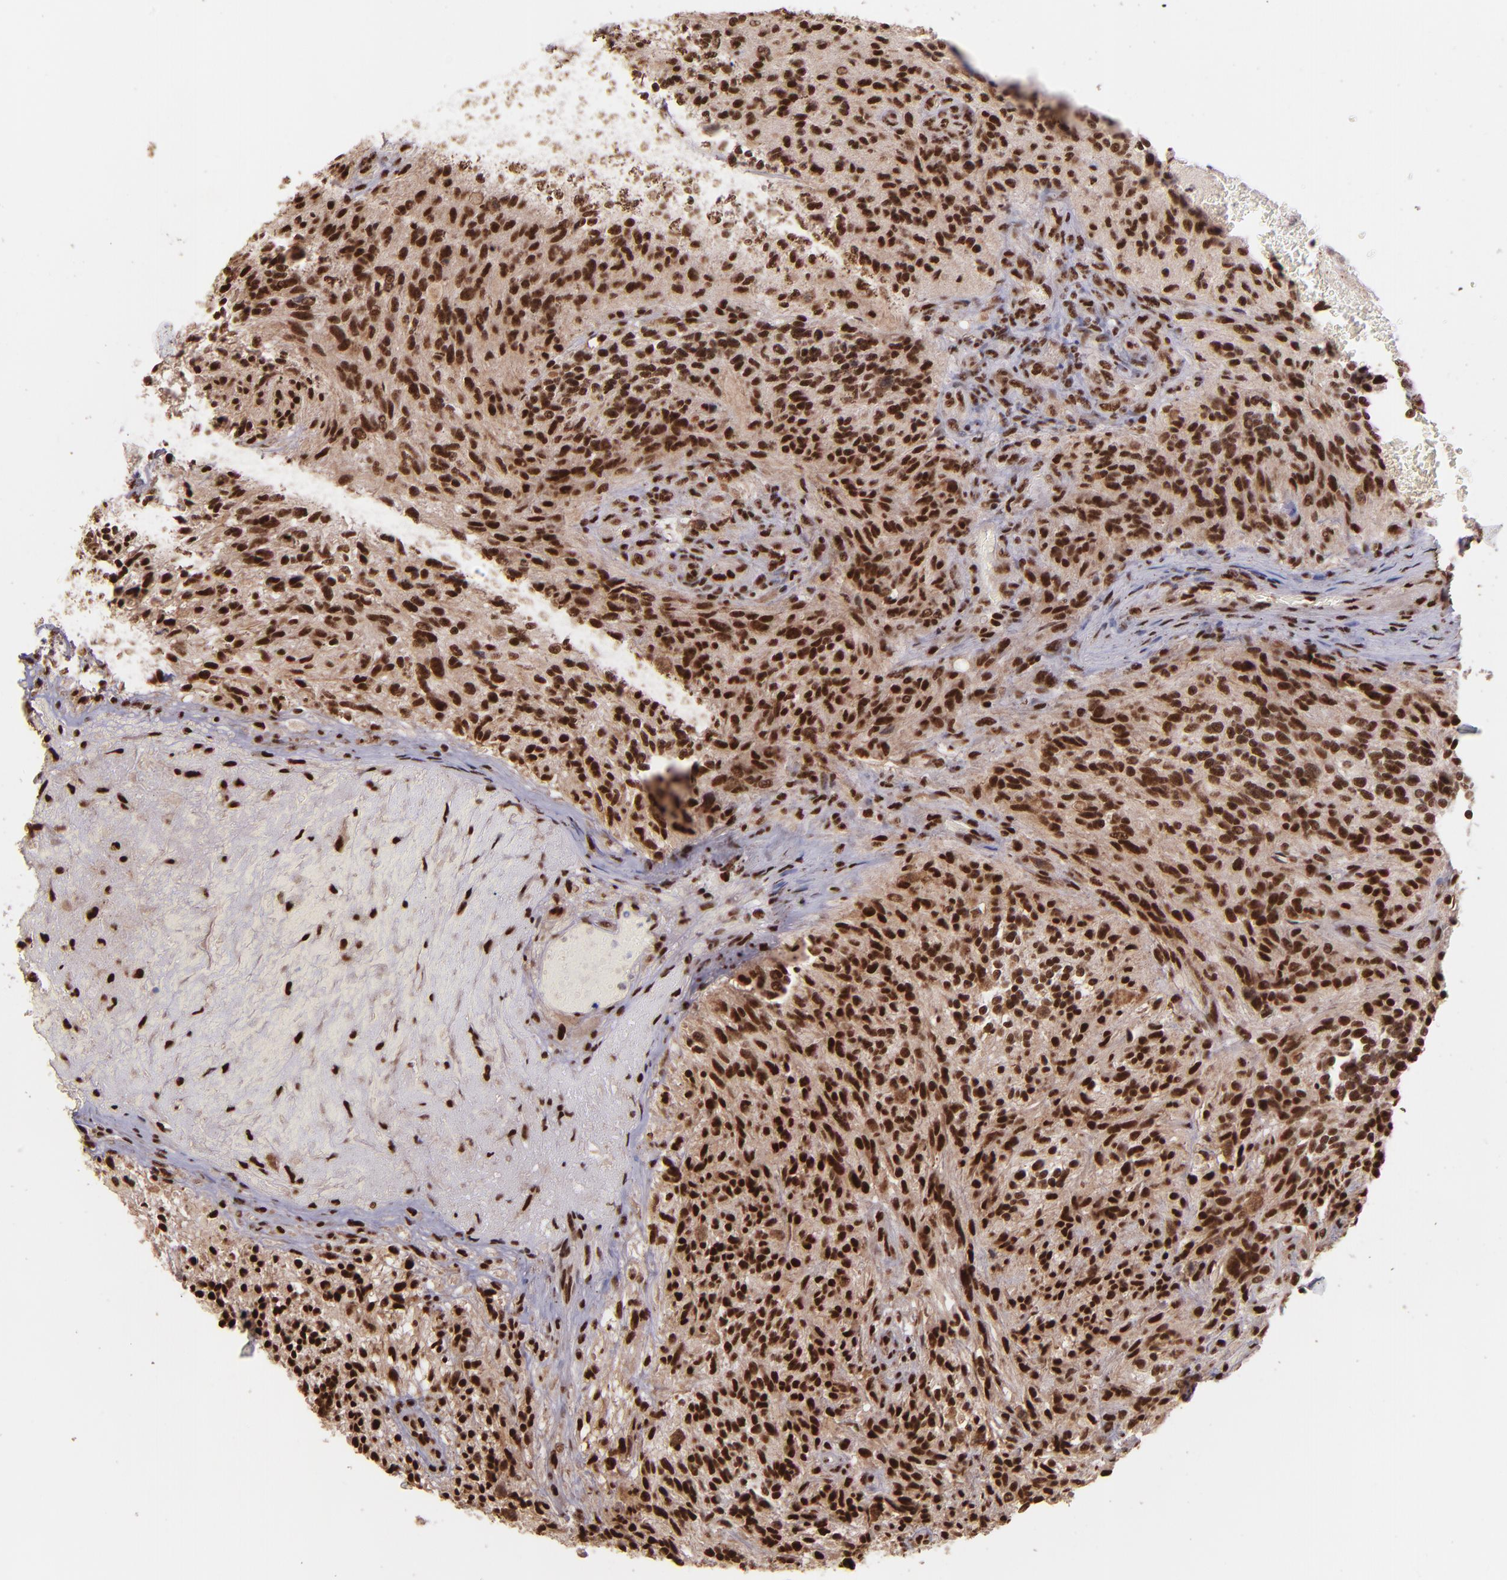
{"staining": {"intensity": "strong", "quantity": ">75%", "location": "nuclear"}, "tissue": "glioma", "cell_type": "Tumor cells", "image_type": "cancer", "snomed": [{"axis": "morphology", "description": "Normal tissue, NOS"}, {"axis": "morphology", "description": "Glioma, malignant, High grade"}, {"axis": "topography", "description": "Cerebral cortex"}], "caption": "A photomicrograph of malignant glioma (high-grade) stained for a protein displays strong nuclear brown staining in tumor cells. (DAB IHC, brown staining for protein, blue staining for nuclei).", "gene": "PQBP1", "patient": {"sex": "male", "age": 75}}